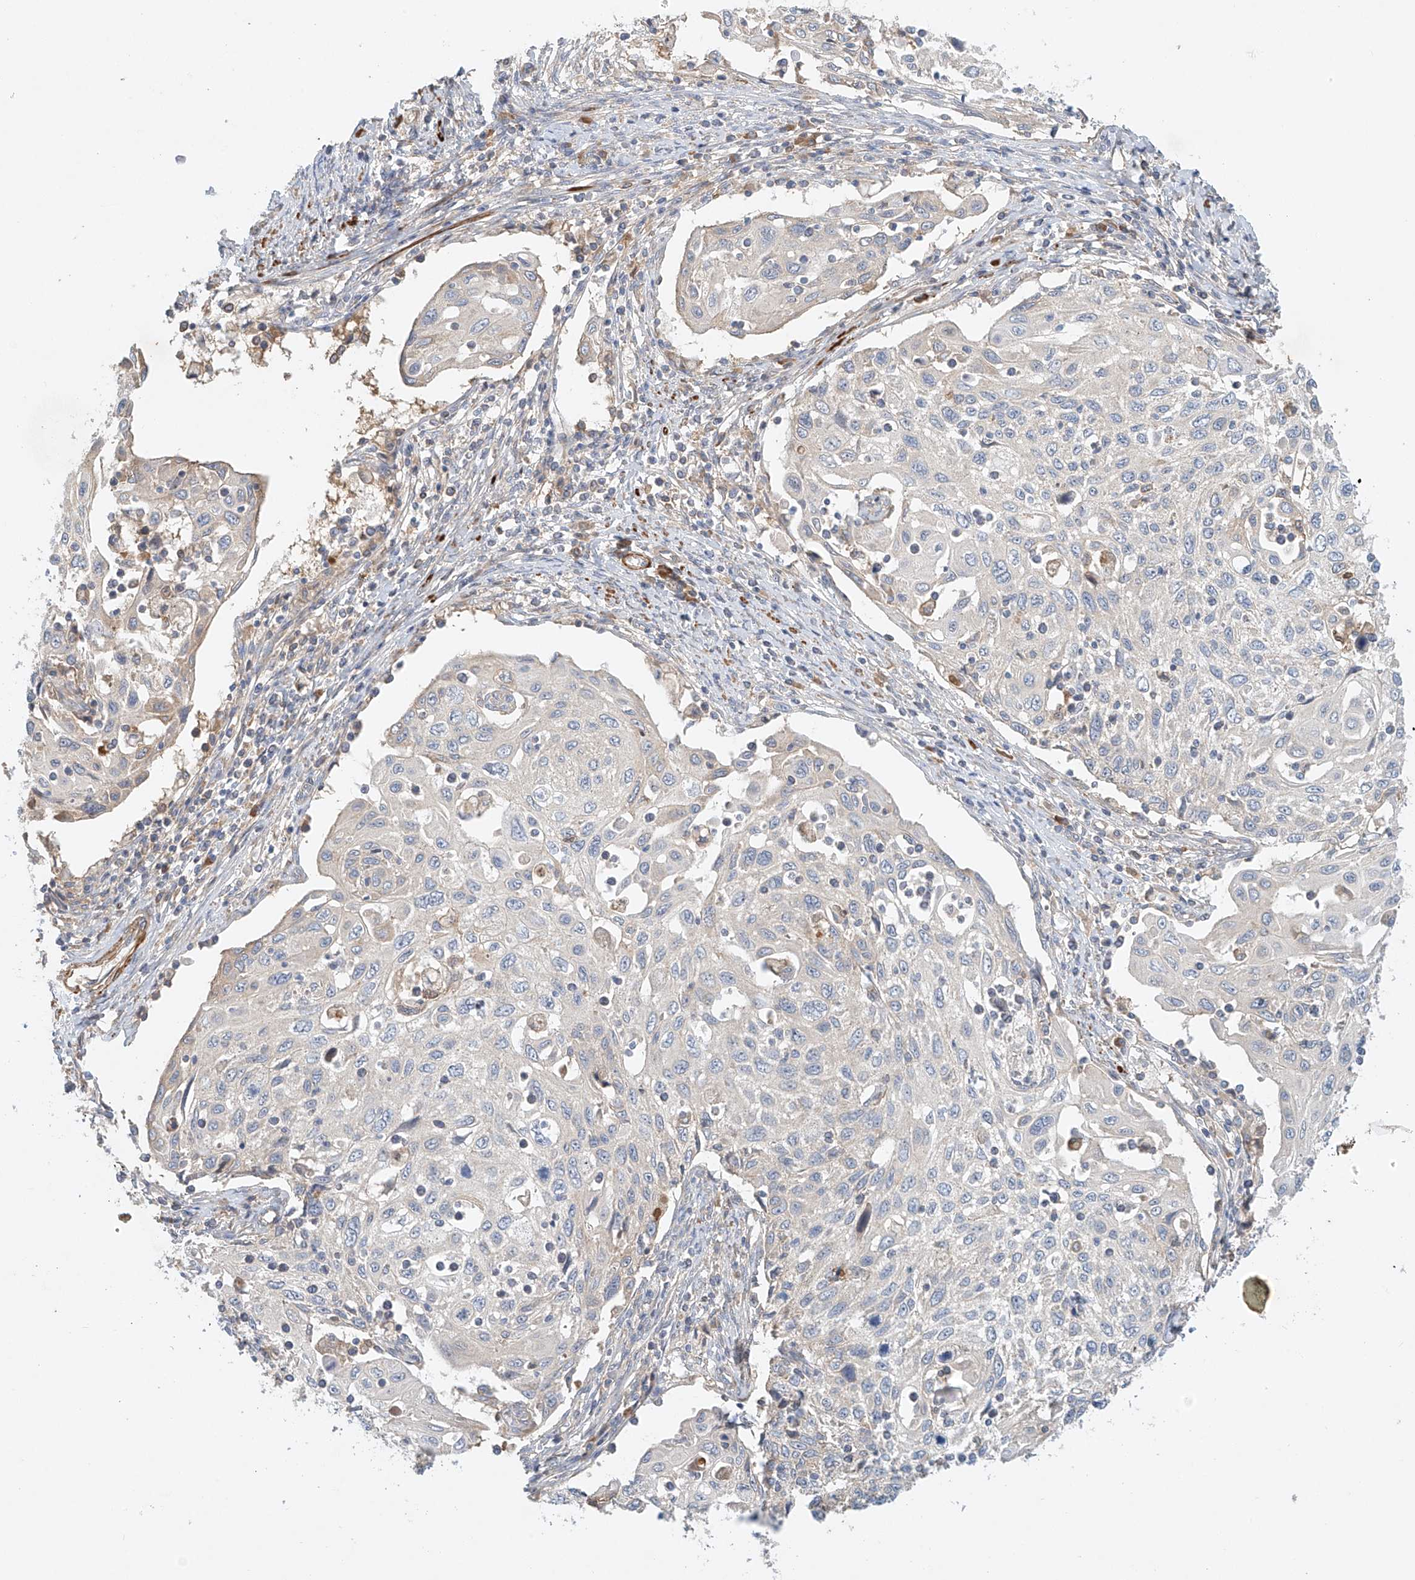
{"staining": {"intensity": "negative", "quantity": "none", "location": "none"}, "tissue": "cervical cancer", "cell_type": "Tumor cells", "image_type": "cancer", "snomed": [{"axis": "morphology", "description": "Squamous cell carcinoma, NOS"}, {"axis": "topography", "description": "Cervix"}], "caption": "Cervical cancer (squamous cell carcinoma) was stained to show a protein in brown. There is no significant staining in tumor cells. The staining was performed using DAB to visualize the protein expression in brown, while the nuclei were stained in blue with hematoxylin (Magnification: 20x).", "gene": "LYRM9", "patient": {"sex": "female", "age": 70}}